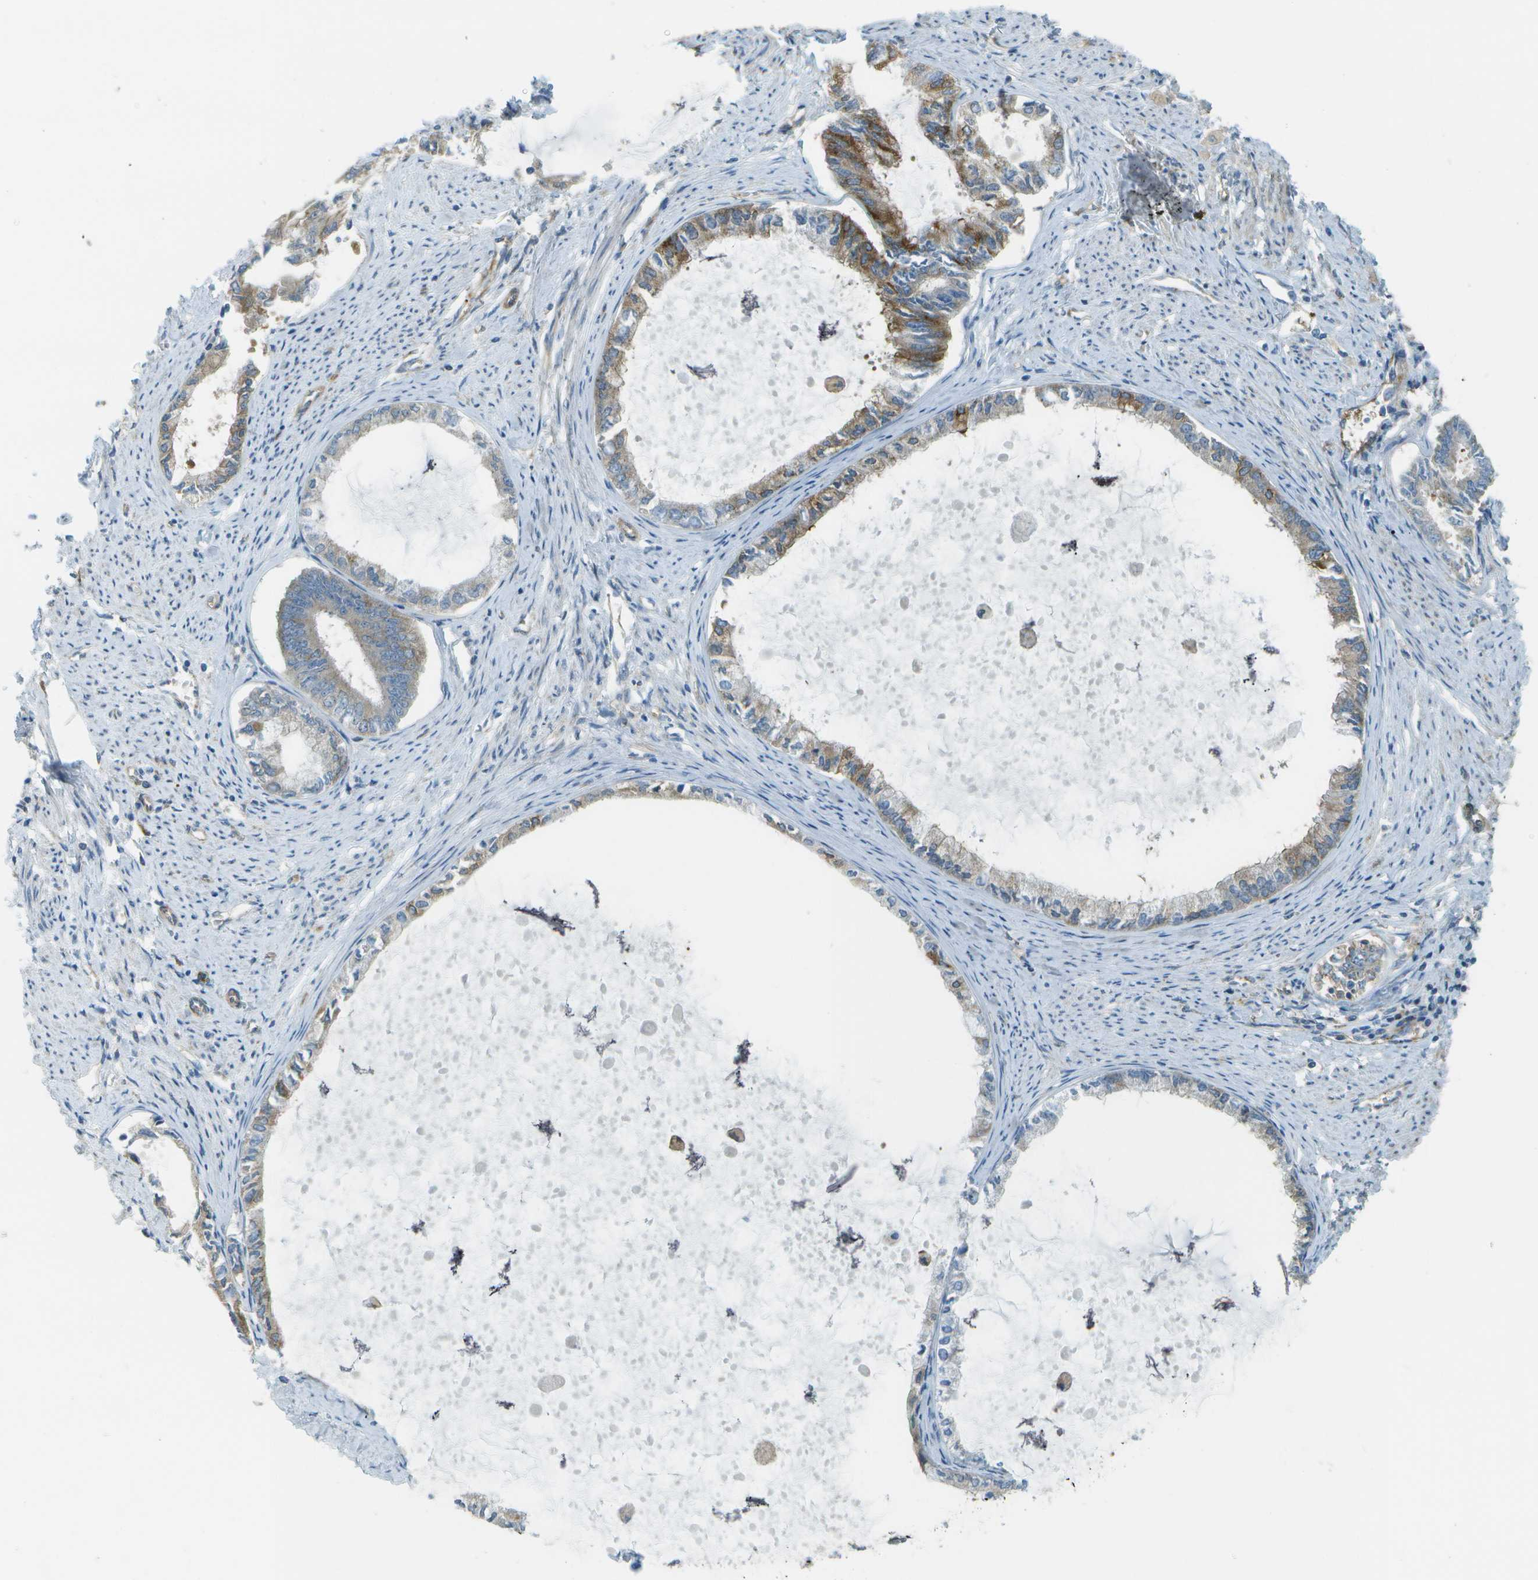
{"staining": {"intensity": "strong", "quantity": "<25%", "location": "cytoplasmic/membranous"}, "tissue": "endometrial cancer", "cell_type": "Tumor cells", "image_type": "cancer", "snomed": [{"axis": "morphology", "description": "Adenocarcinoma, NOS"}, {"axis": "topography", "description": "Endometrium"}], "caption": "A brown stain labels strong cytoplasmic/membranous staining of a protein in endometrial adenocarcinoma tumor cells.", "gene": "WNK2", "patient": {"sex": "female", "age": 86}}